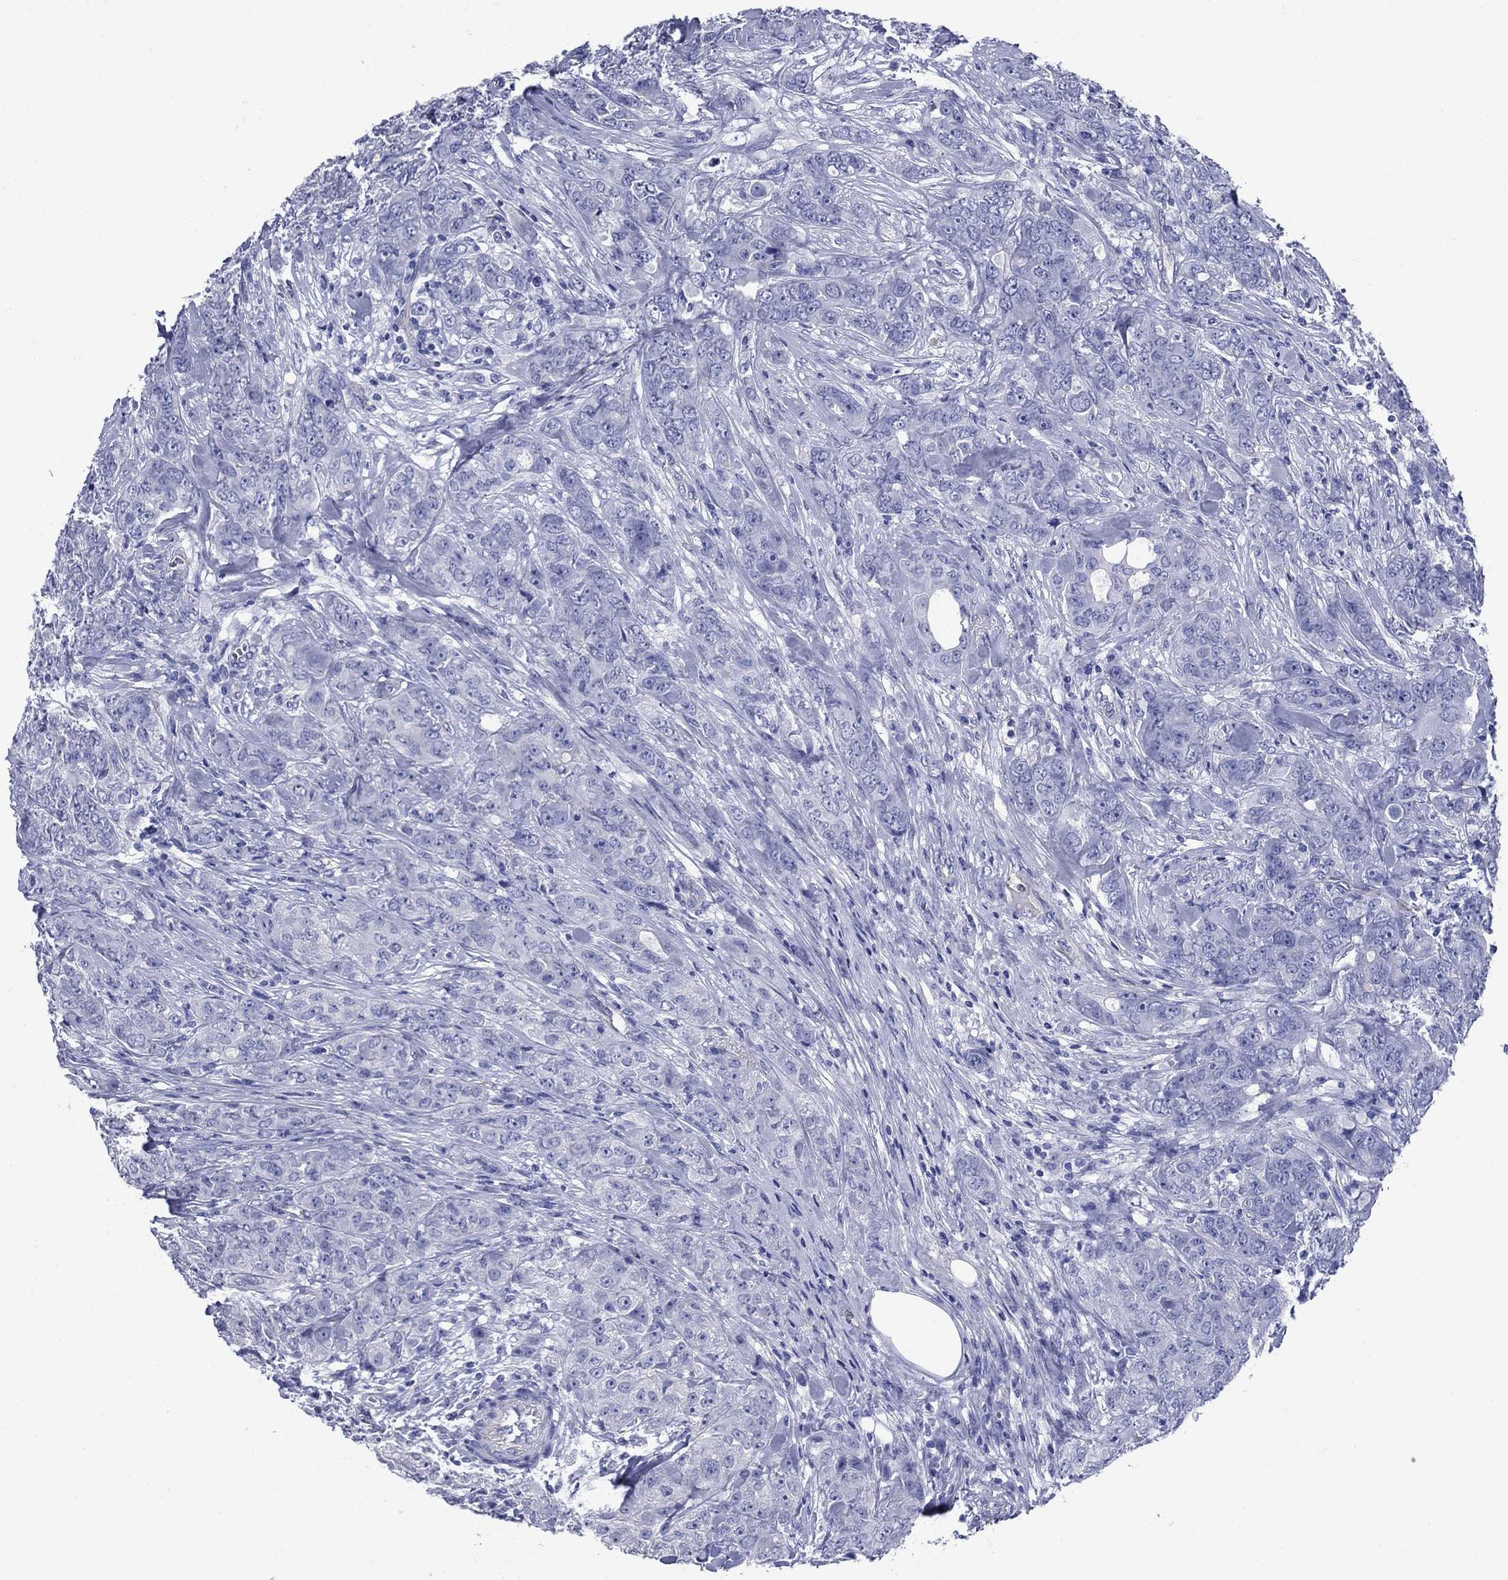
{"staining": {"intensity": "negative", "quantity": "none", "location": "none"}, "tissue": "breast cancer", "cell_type": "Tumor cells", "image_type": "cancer", "snomed": [{"axis": "morphology", "description": "Duct carcinoma"}, {"axis": "topography", "description": "Breast"}], "caption": "A high-resolution histopathology image shows immunohistochemistry staining of breast cancer, which exhibits no significant positivity in tumor cells.", "gene": "SMCP", "patient": {"sex": "female", "age": 43}}